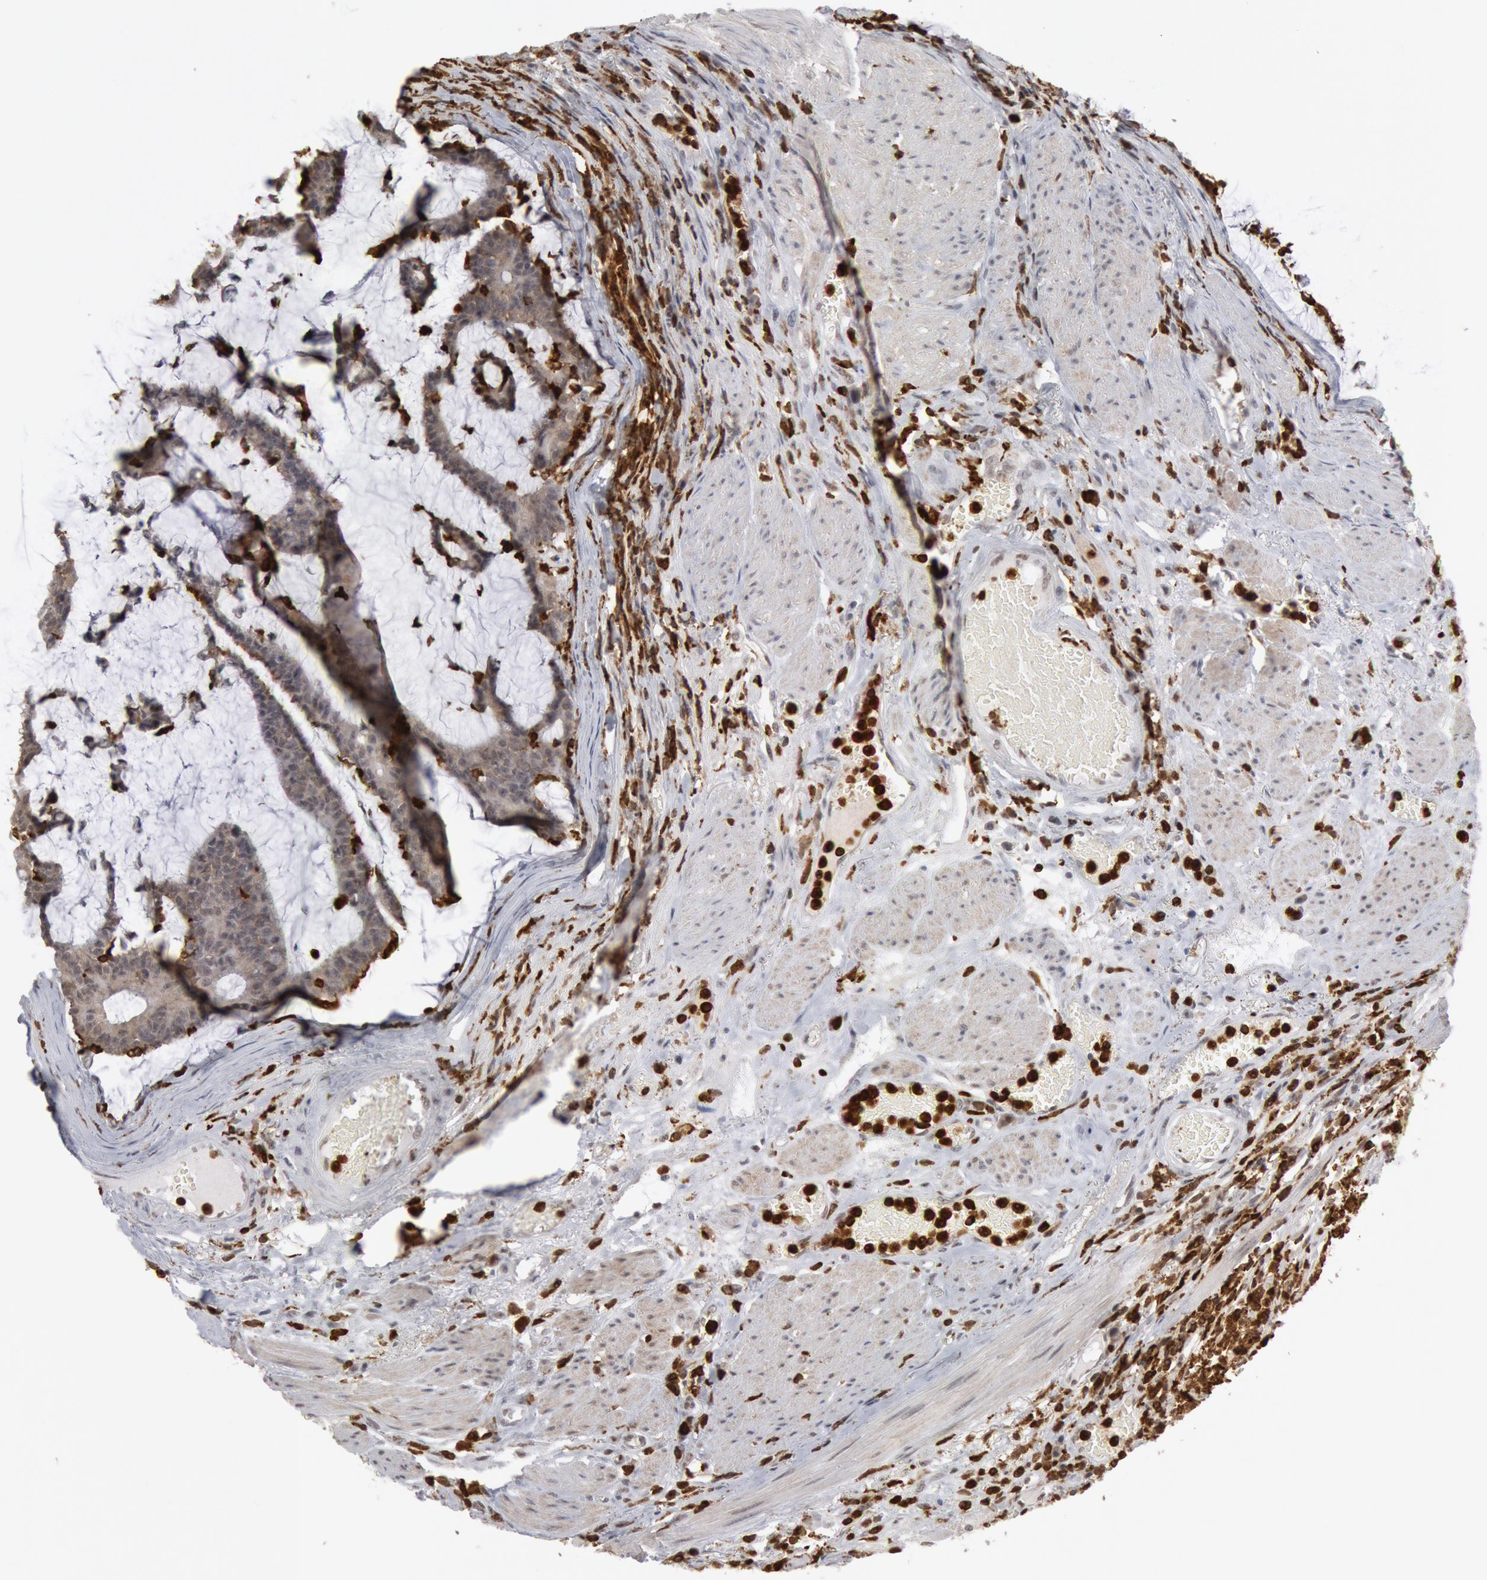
{"staining": {"intensity": "weak", "quantity": ">75%", "location": "cytoplasmic/membranous,nuclear"}, "tissue": "colorectal cancer", "cell_type": "Tumor cells", "image_type": "cancer", "snomed": [{"axis": "morphology", "description": "Adenocarcinoma, NOS"}, {"axis": "topography", "description": "Colon"}], "caption": "This is a photomicrograph of immunohistochemistry staining of colorectal cancer (adenocarcinoma), which shows weak positivity in the cytoplasmic/membranous and nuclear of tumor cells.", "gene": "PTPN6", "patient": {"sex": "female", "age": 84}}